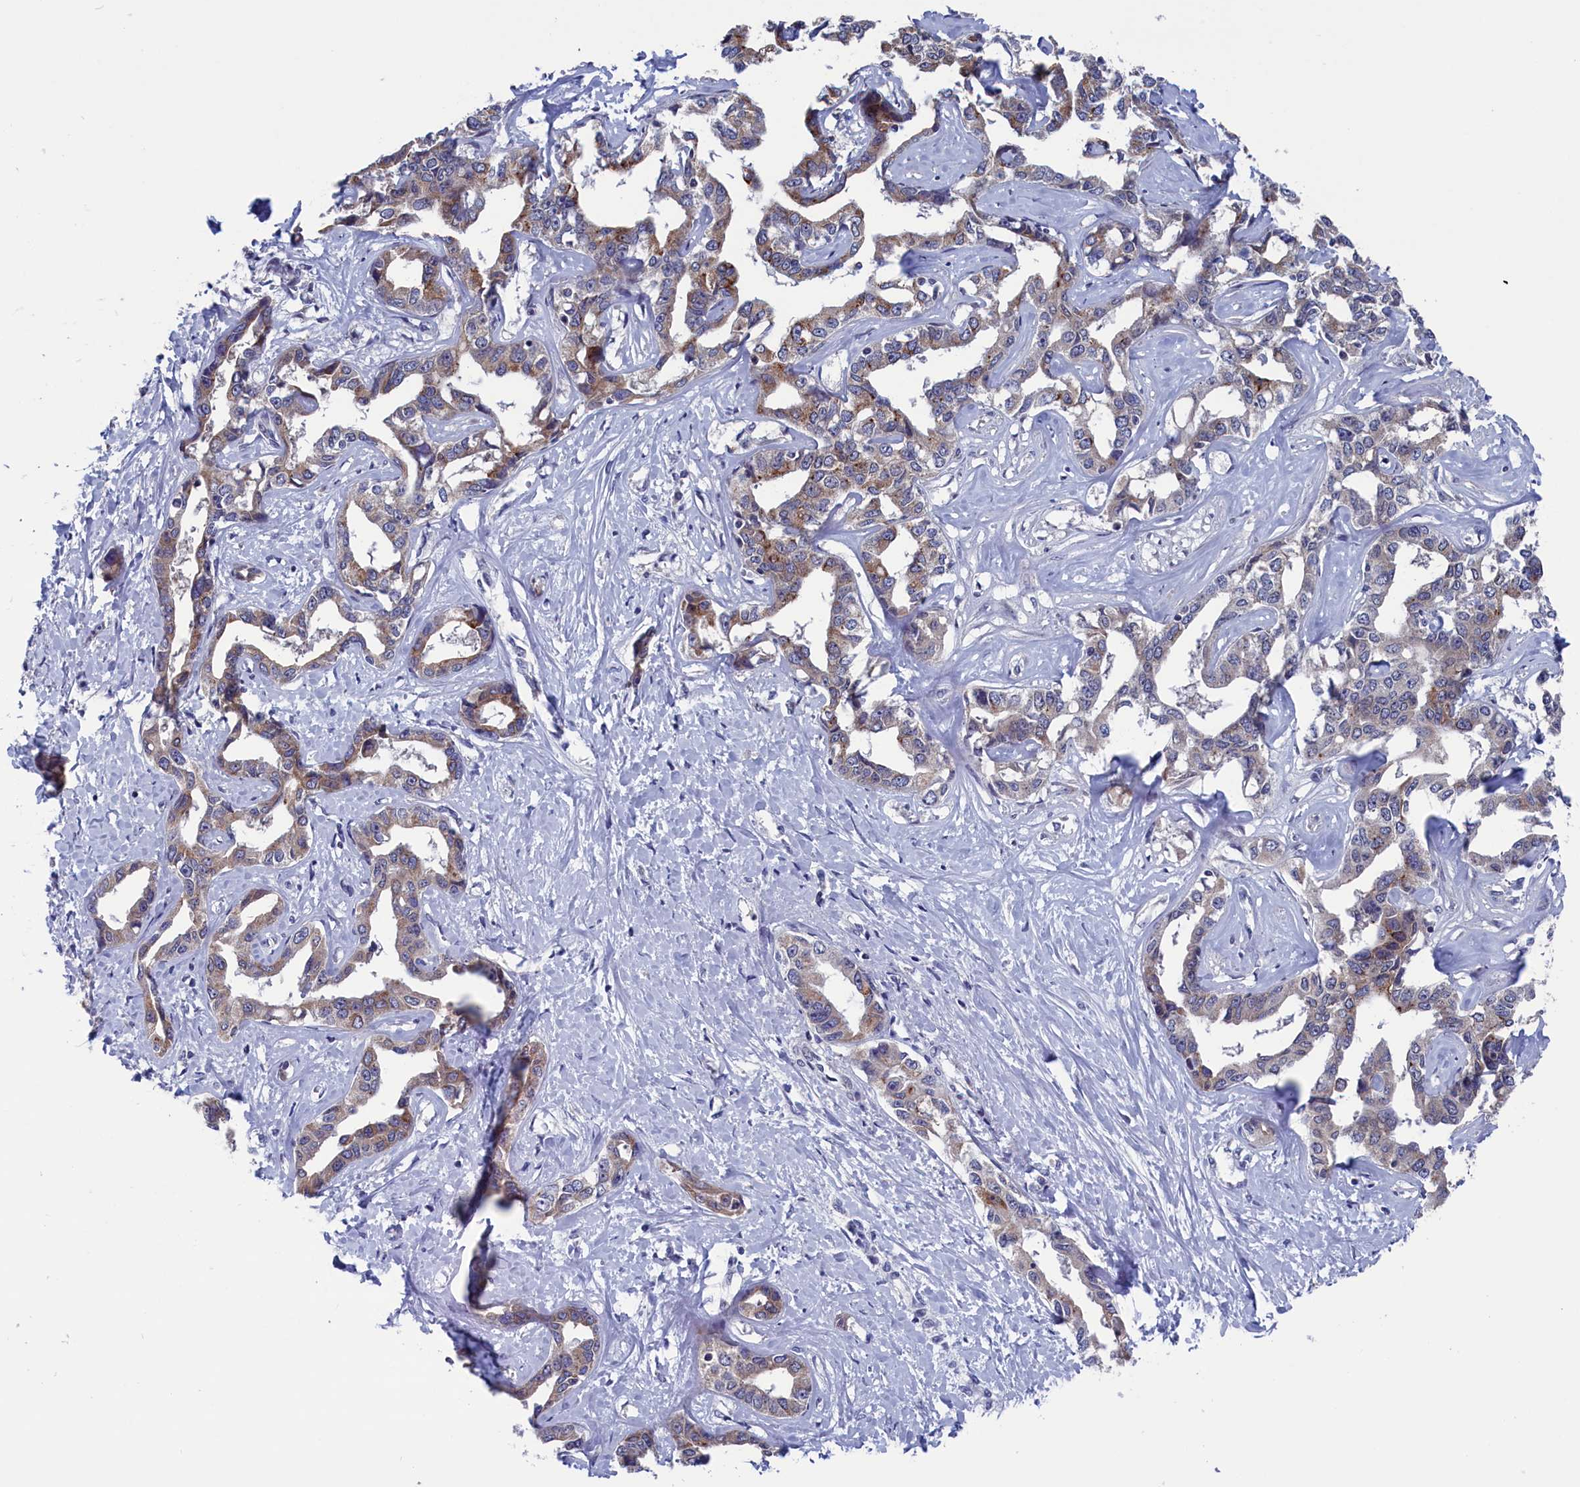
{"staining": {"intensity": "moderate", "quantity": "25%-75%", "location": "cytoplasmic/membranous"}, "tissue": "liver cancer", "cell_type": "Tumor cells", "image_type": "cancer", "snomed": [{"axis": "morphology", "description": "Cholangiocarcinoma"}, {"axis": "topography", "description": "Liver"}], "caption": "A high-resolution photomicrograph shows immunohistochemistry (IHC) staining of liver cancer, which reveals moderate cytoplasmic/membranous expression in approximately 25%-75% of tumor cells. The staining was performed using DAB (3,3'-diaminobenzidine), with brown indicating positive protein expression. Nuclei are stained blue with hematoxylin.", "gene": "SPATA13", "patient": {"sex": "male", "age": 59}}